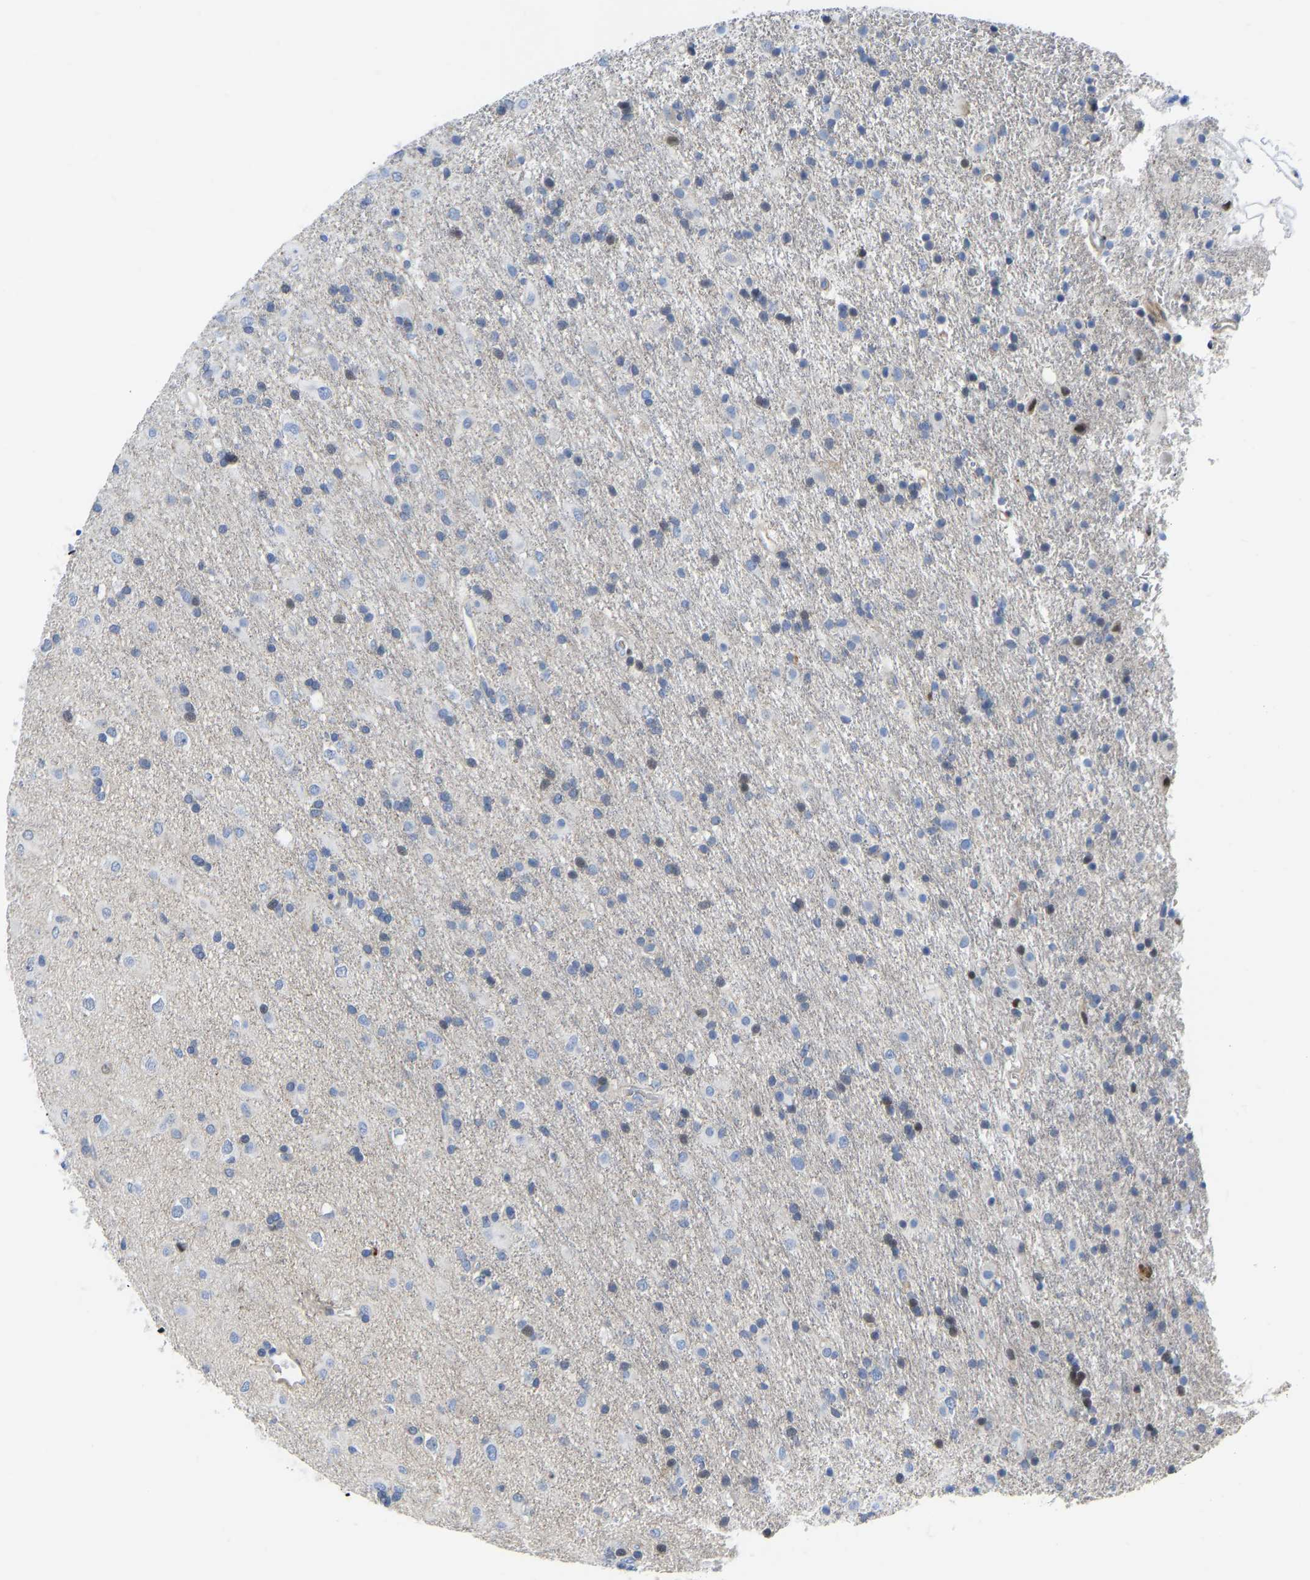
{"staining": {"intensity": "negative", "quantity": "none", "location": "none"}, "tissue": "glioma", "cell_type": "Tumor cells", "image_type": "cancer", "snomed": [{"axis": "morphology", "description": "Glioma, malignant, Low grade"}, {"axis": "topography", "description": "Brain"}], "caption": "Malignant glioma (low-grade) was stained to show a protein in brown. There is no significant expression in tumor cells.", "gene": "HDAC5", "patient": {"sex": "male", "age": 65}}